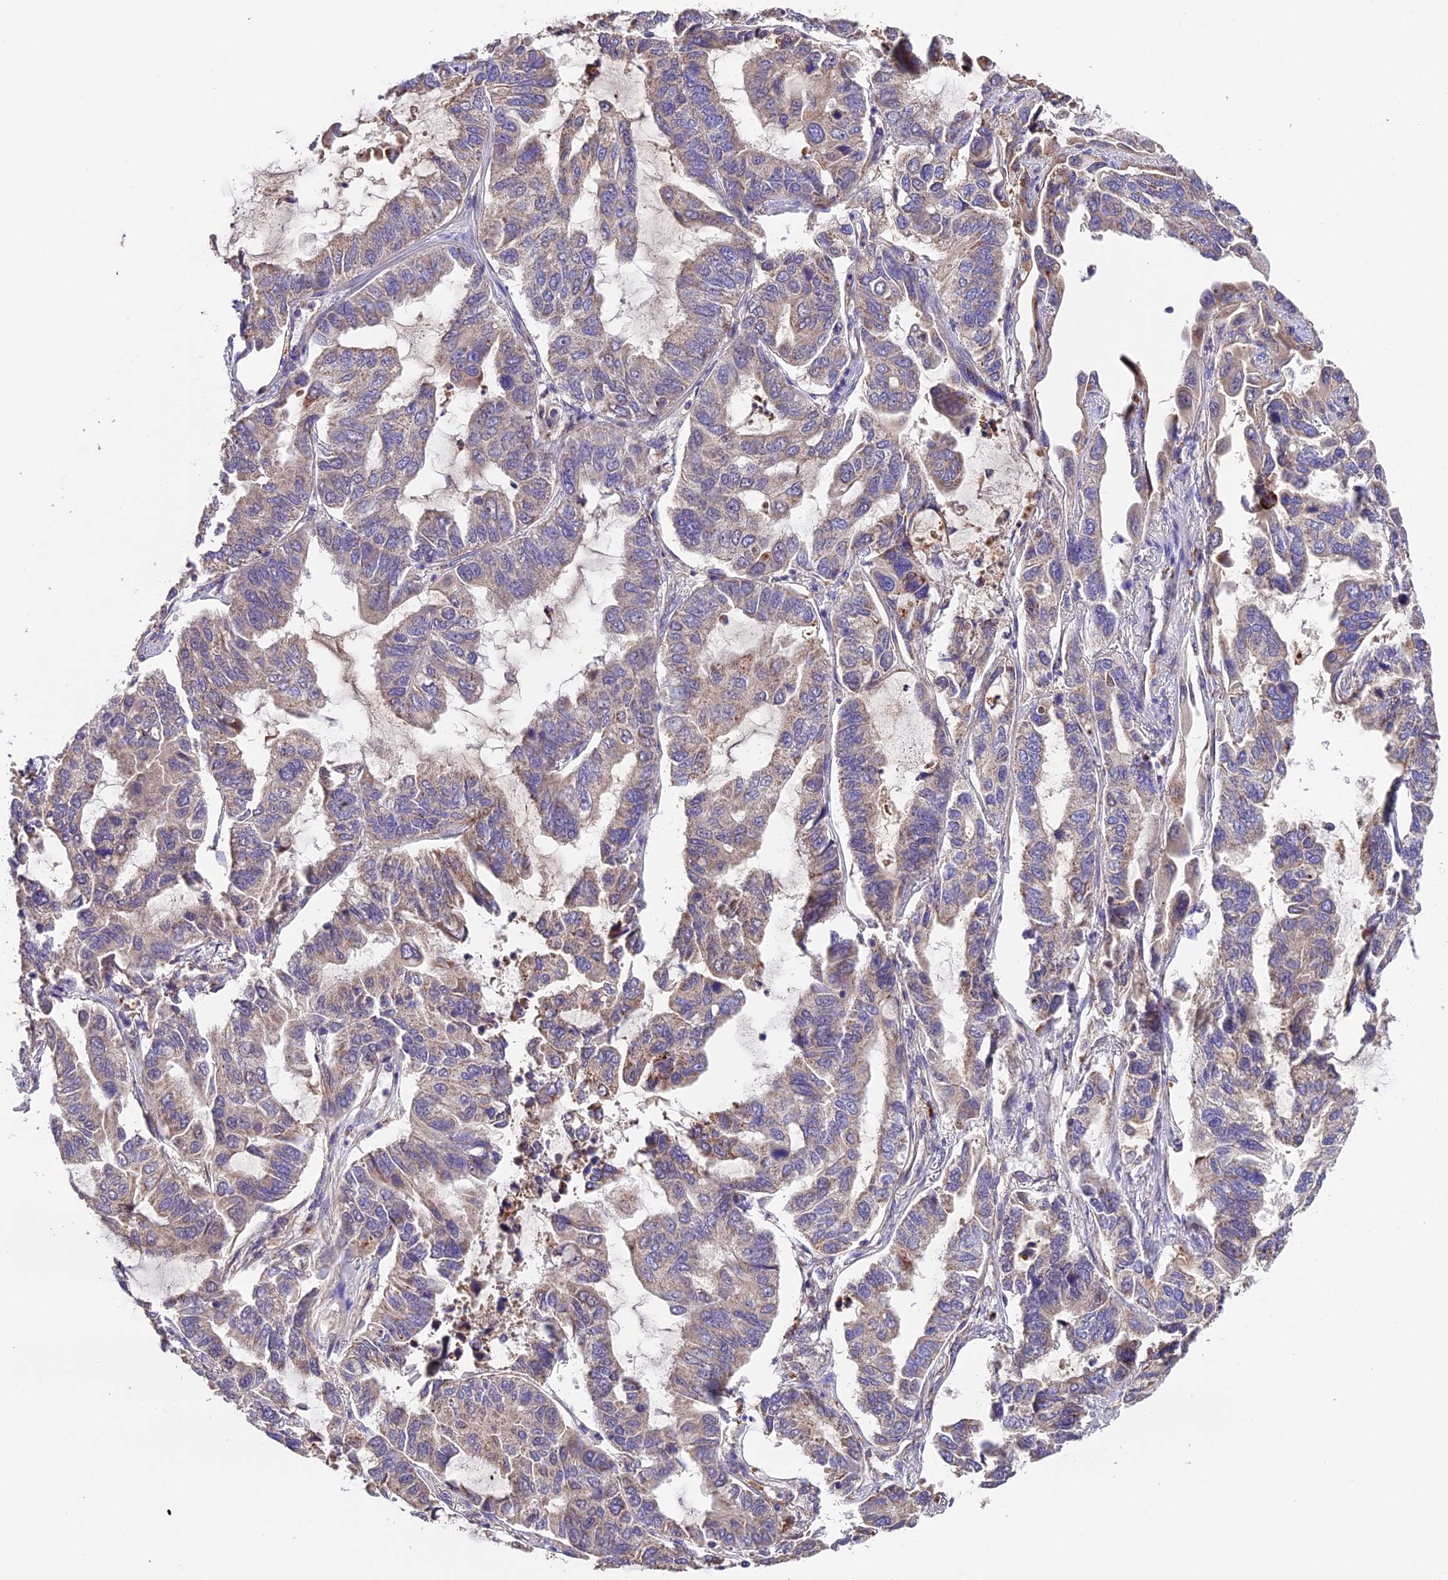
{"staining": {"intensity": "moderate", "quantity": "25%-75%", "location": "cytoplasmic/membranous"}, "tissue": "lung cancer", "cell_type": "Tumor cells", "image_type": "cancer", "snomed": [{"axis": "morphology", "description": "Adenocarcinoma, NOS"}, {"axis": "topography", "description": "Lung"}], "caption": "Lung cancer stained with DAB IHC shows medium levels of moderate cytoplasmic/membranous positivity in approximately 25%-75% of tumor cells.", "gene": "METTL22", "patient": {"sex": "male", "age": 64}}